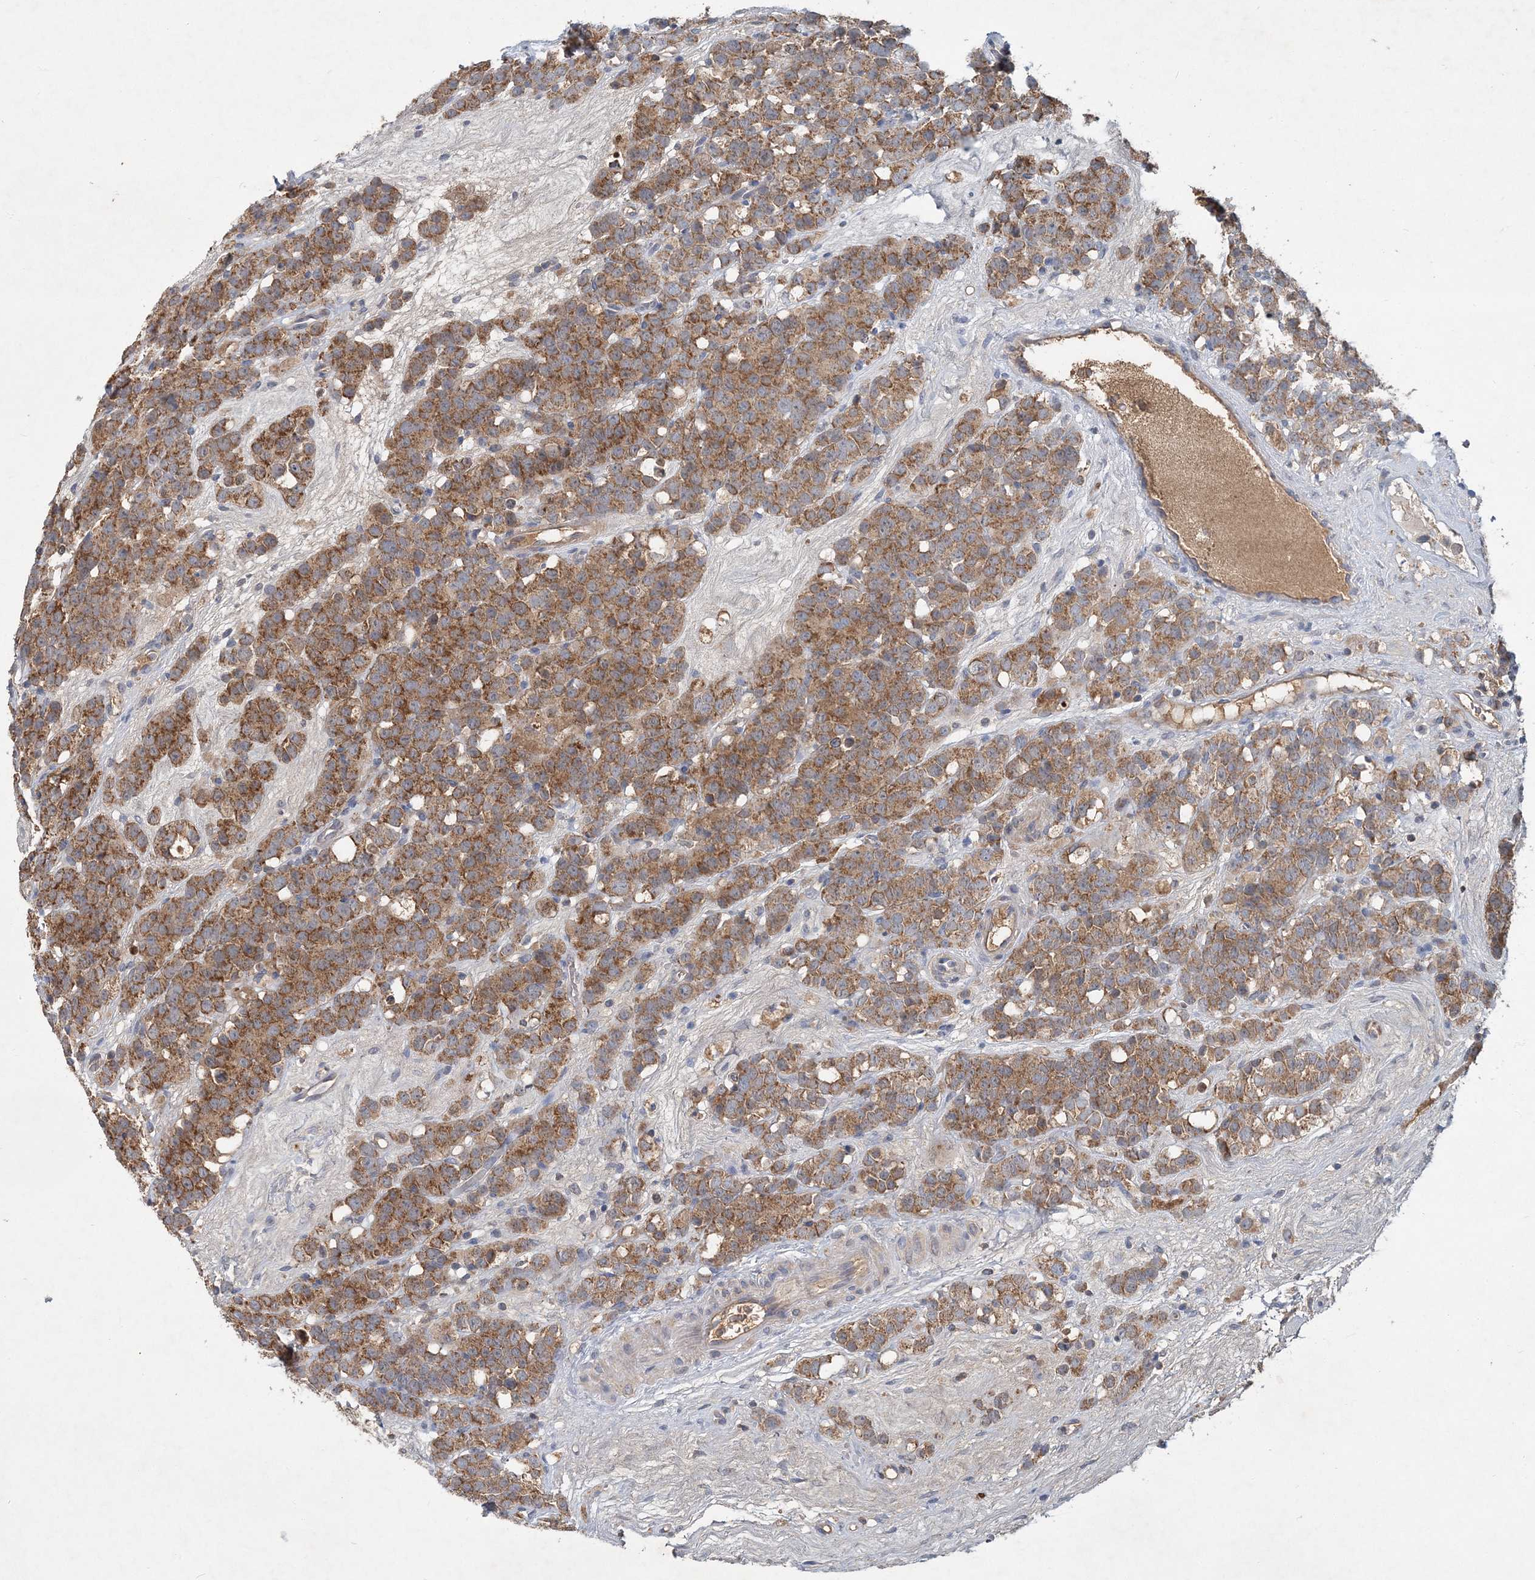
{"staining": {"intensity": "moderate", "quantity": ">75%", "location": "cytoplasmic/membranous"}, "tissue": "testis cancer", "cell_type": "Tumor cells", "image_type": "cancer", "snomed": [{"axis": "morphology", "description": "Seminoma, NOS"}, {"axis": "topography", "description": "Testis"}], "caption": "Testis cancer (seminoma) stained with IHC reveals moderate cytoplasmic/membranous positivity in about >75% of tumor cells.", "gene": "RNF25", "patient": {"sex": "male", "age": 71}}